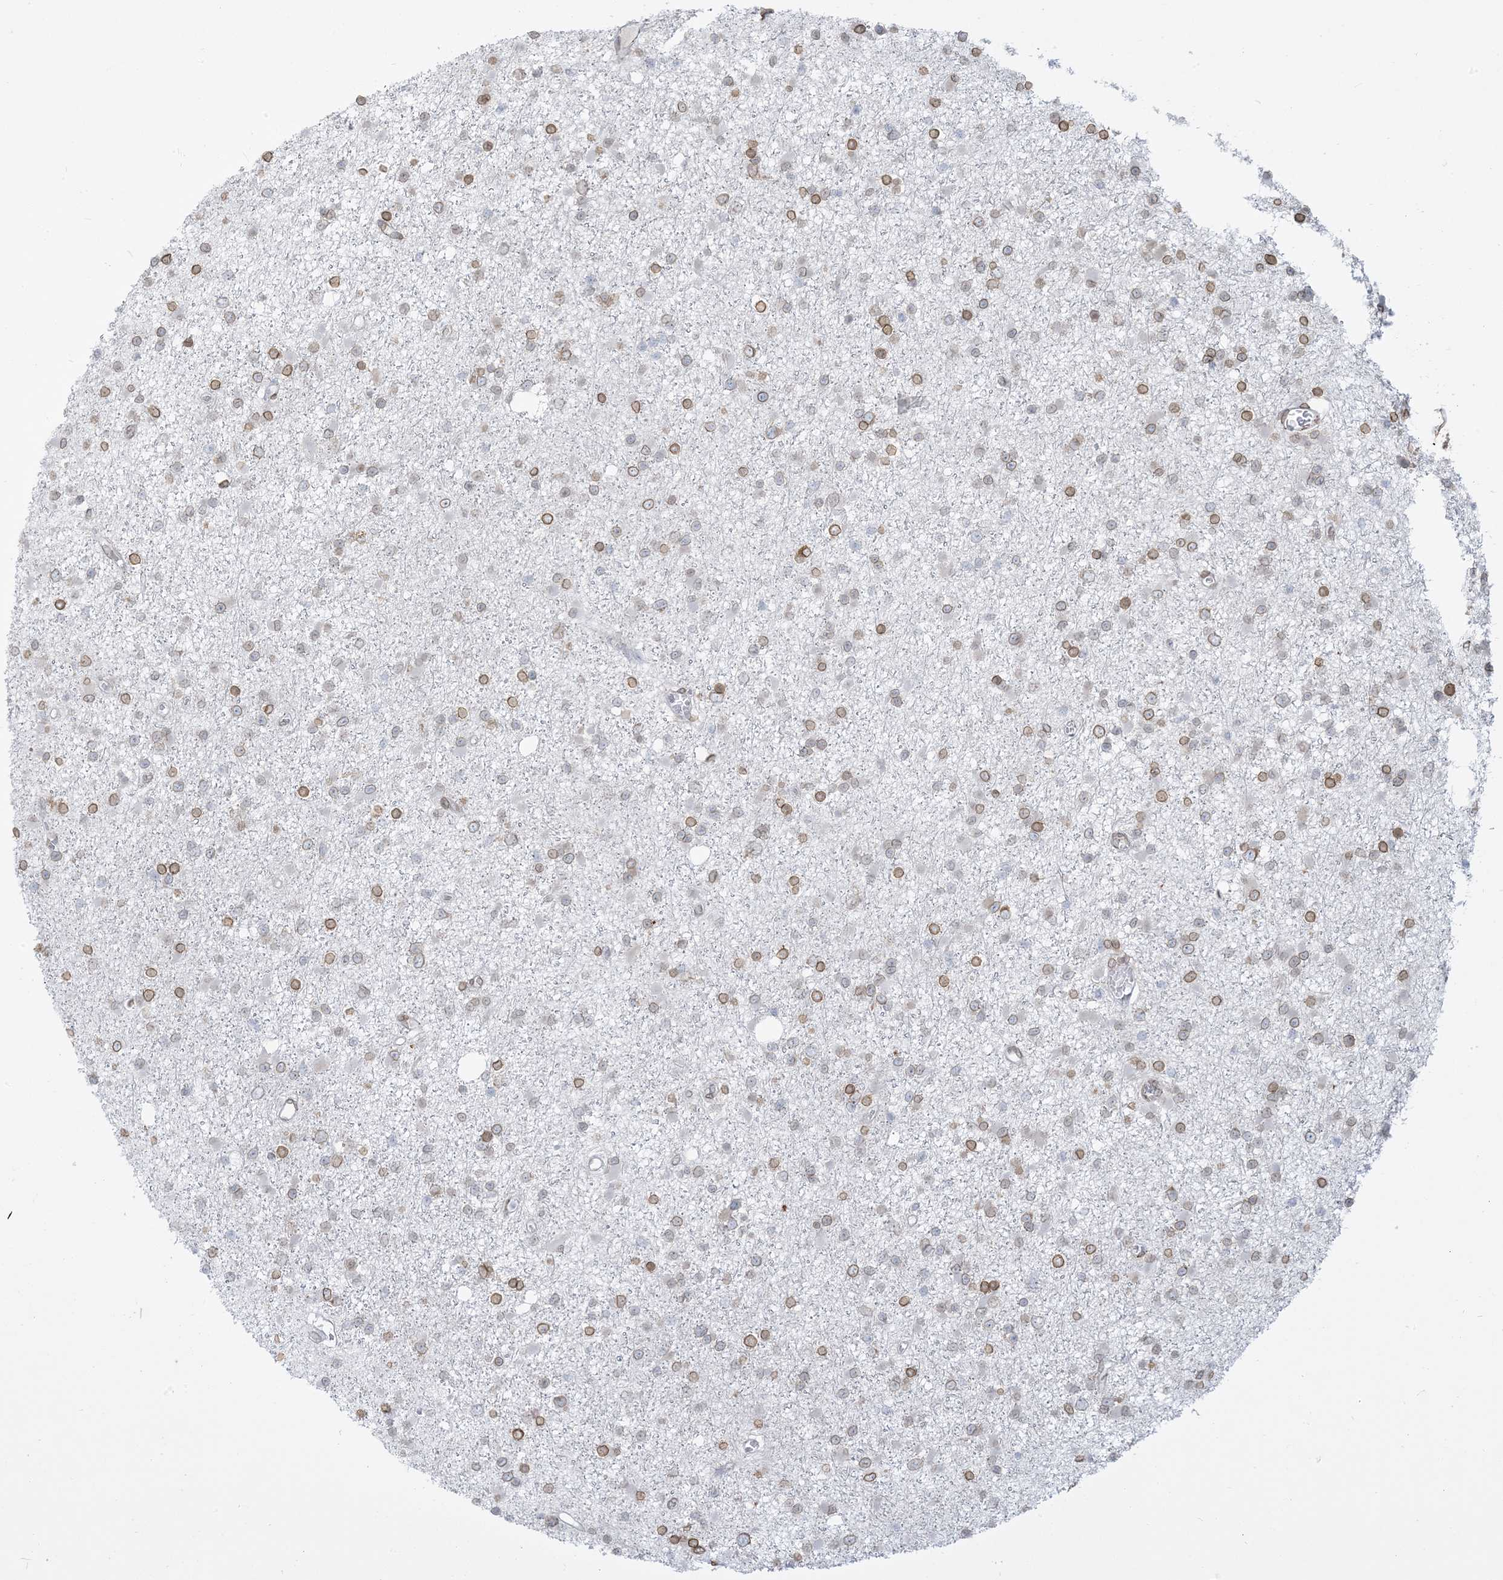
{"staining": {"intensity": "moderate", "quantity": "25%-75%", "location": "cytoplasmic/membranous,nuclear"}, "tissue": "glioma", "cell_type": "Tumor cells", "image_type": "cancer", "snomed": [{"axis": "morphology", "description": "Glioma, malignant, Low grade"}, {"axis": "topography", "description": "Brain"}], "caption": "Malignant glioma (low-grade) stained with a protein marker displays moderate staining in tumor cells.", "gene": "WWP1", "patient": {"sex": "female", "age": 22}}